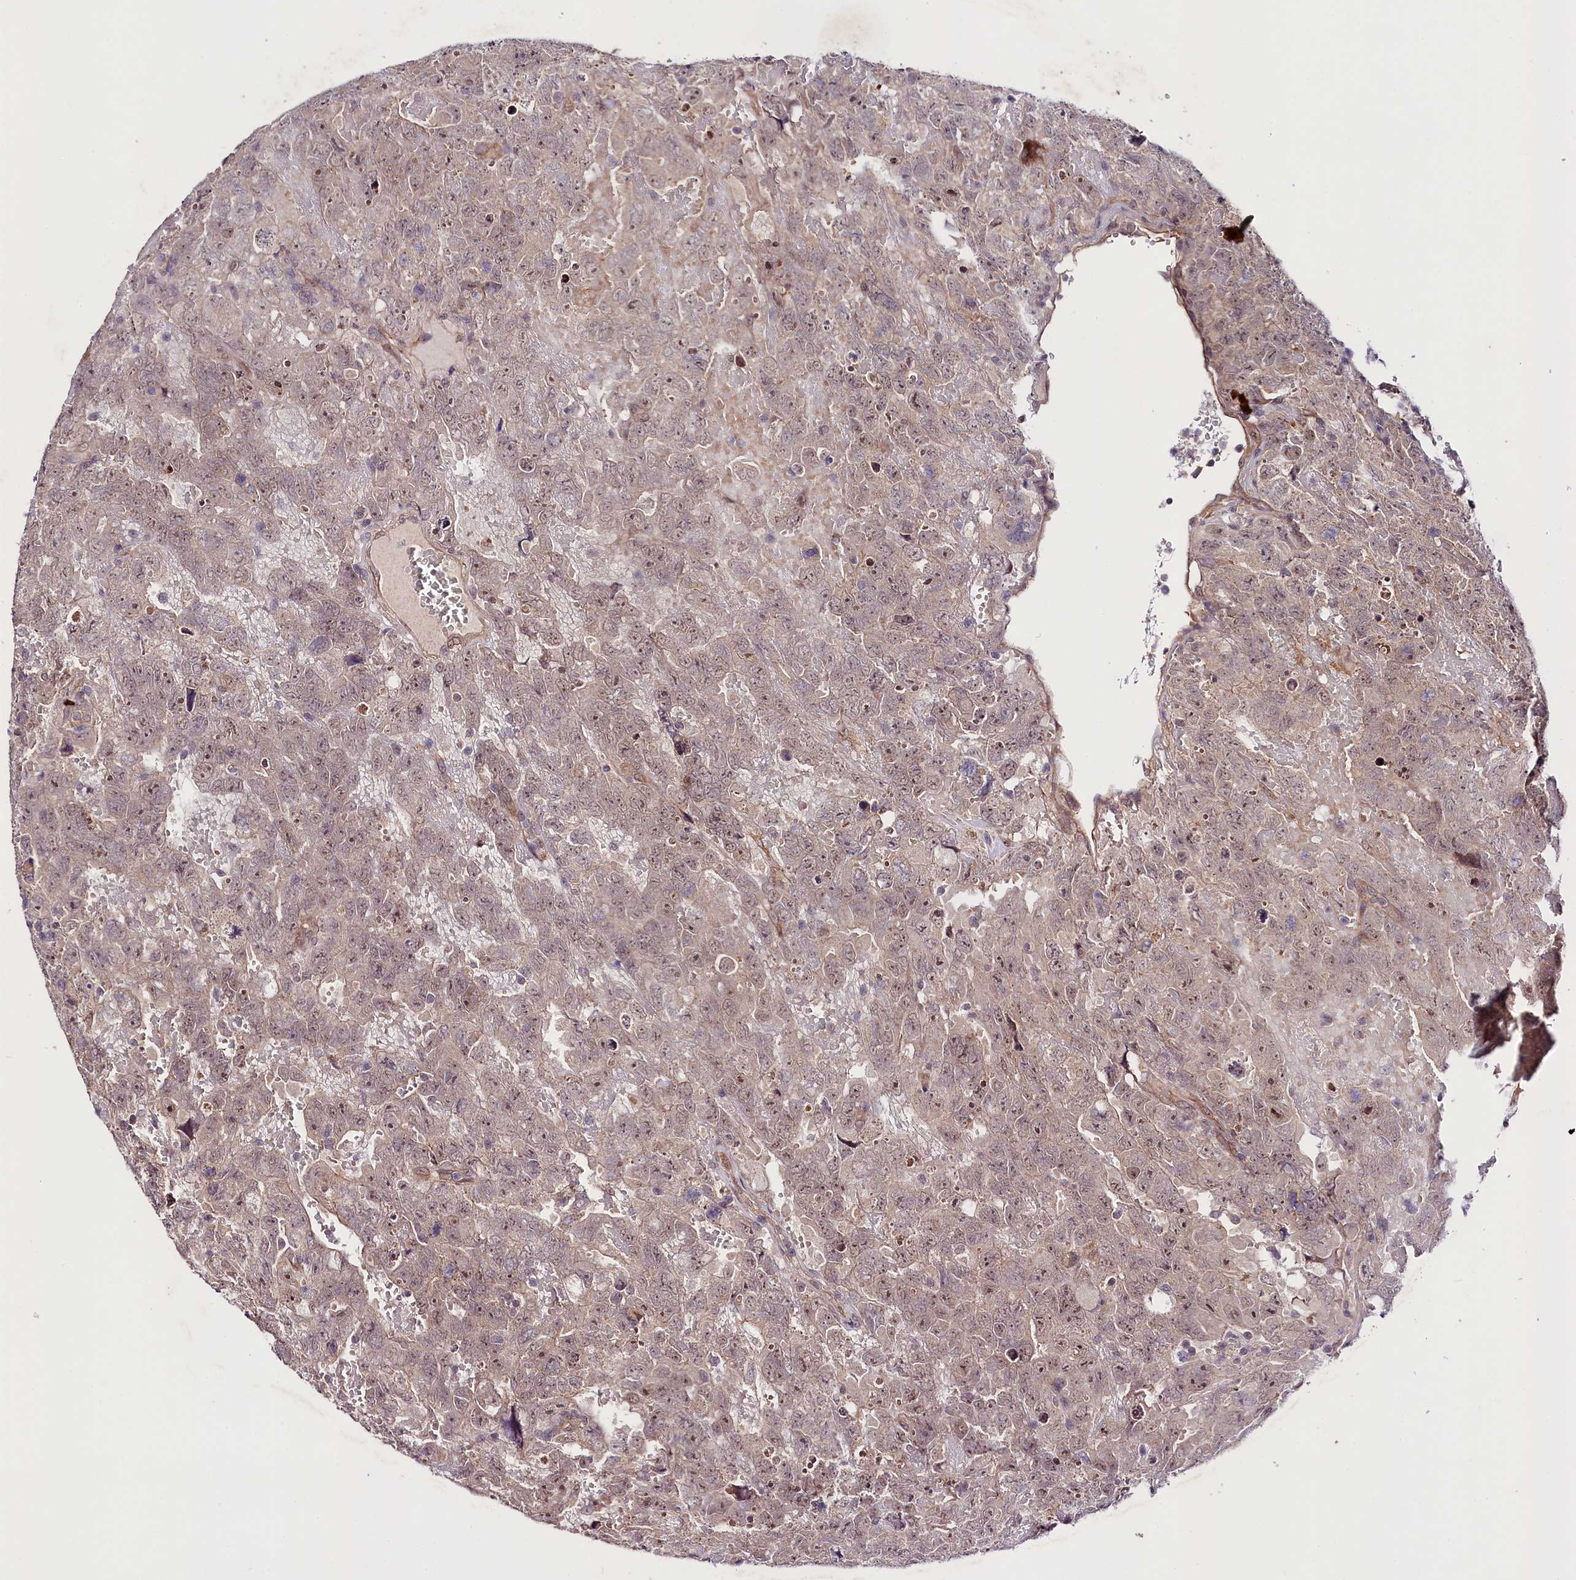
{"staining": {"intensity": "weak", "quantity": ">75%", "location": "nuclear"}, "tissue": "testis cancer", "cell_type": "Tumor cells", "image_type": "cancer", "snomed": [{"axis": "morphology", "description": "Carcinoma, Embryonal, NOS"}, {"axis": "topography", "description": "Testis"}], "caption": "DAB immunohistochemical staining of testis embryonal carcinoma reveals weak nuclear protein expression in about >75% of tumor cells. (Stains: DAB (3,3'-diaminobenzidine) in brown, nuclei in blue, Microscopy: brightfield microscopy at high magnification).", "gene": "PHLDB1", "patient": {"sex": "male", "age": 45}}